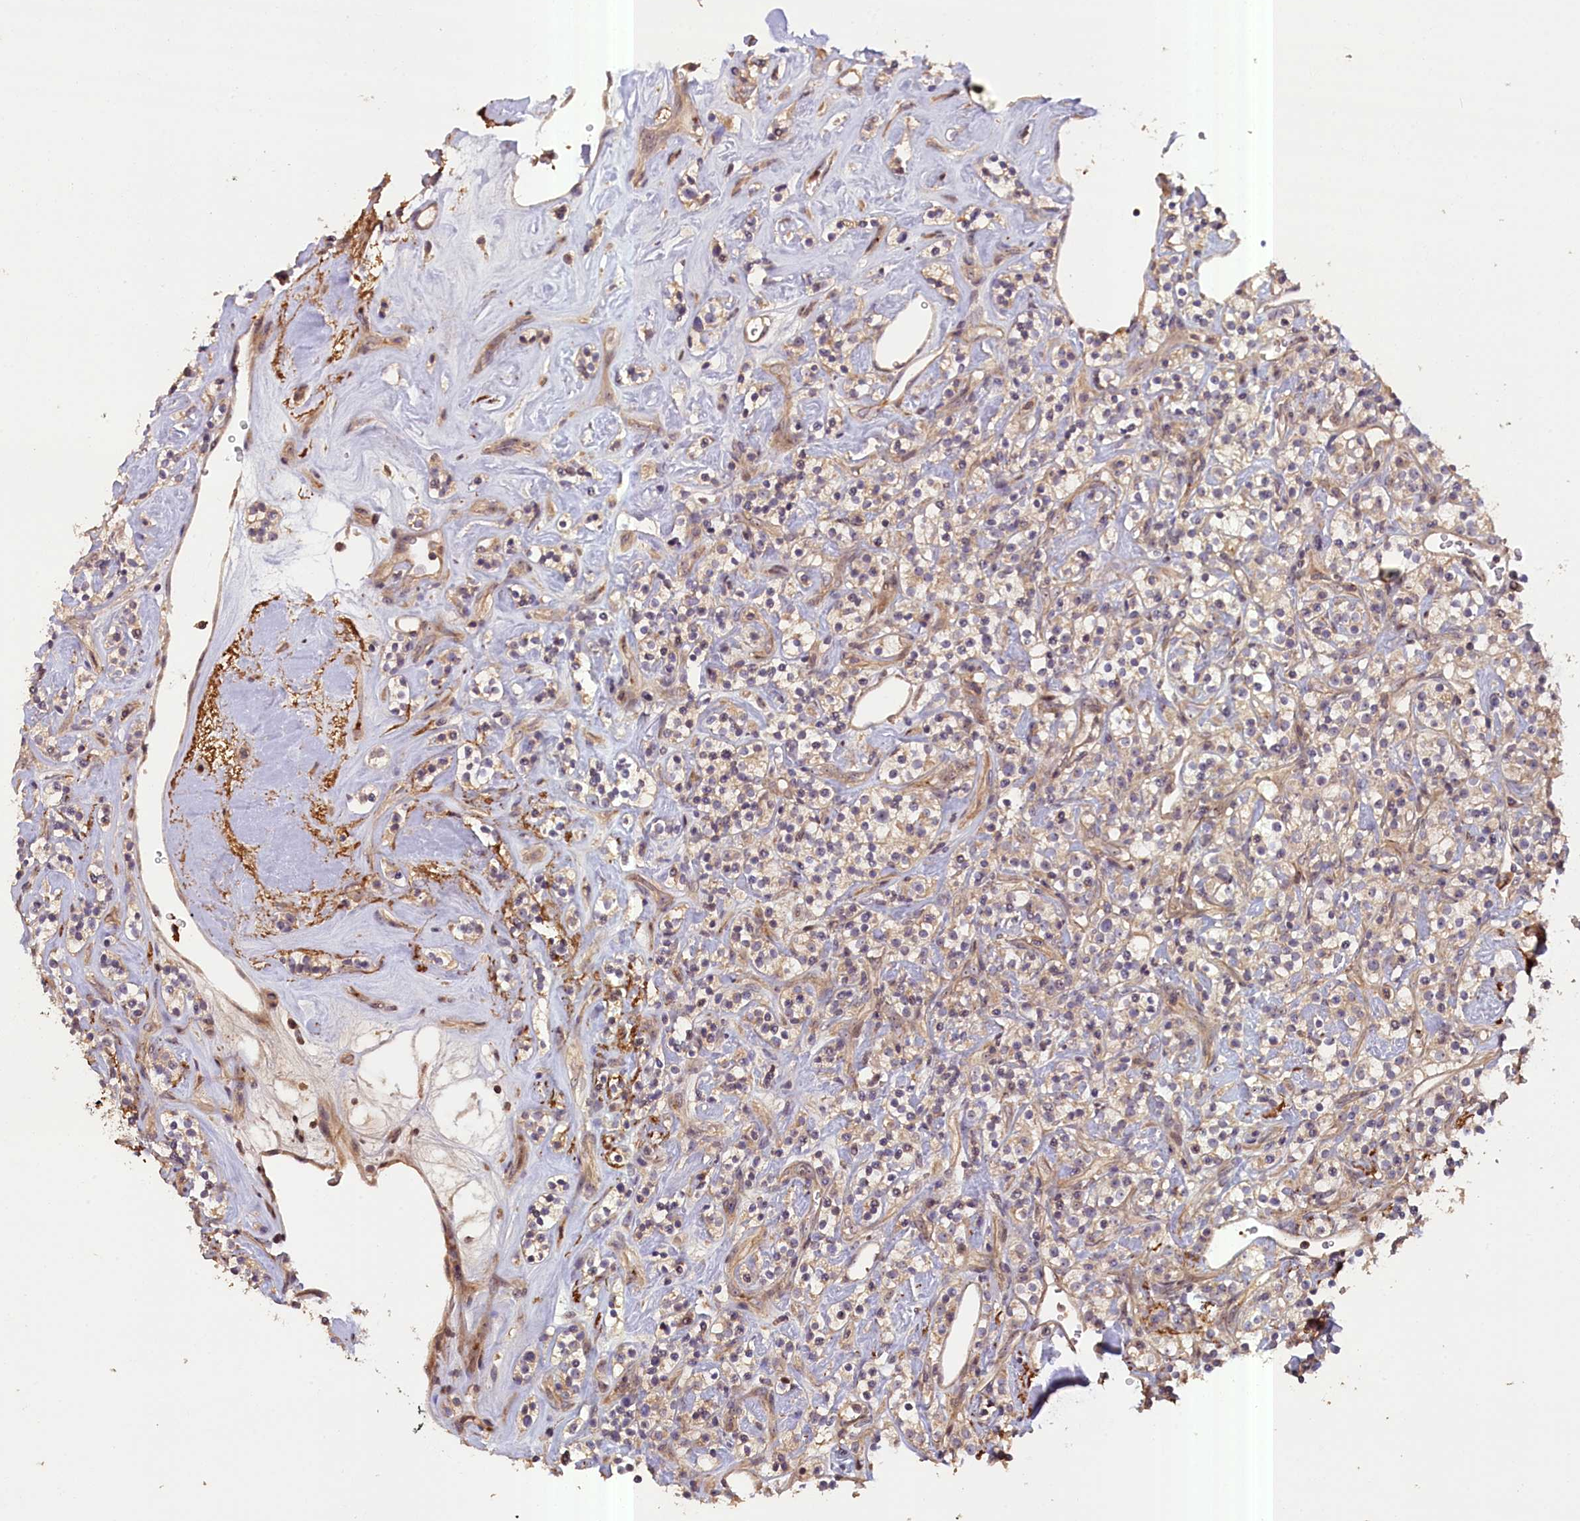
{"staining": {"intensity": "weak", "quantity": "25%-75%", "location": "cytoplasmic/membranous,nuclear"}, "tissue": "renal cancer", "cell_type": "Tumor cells", "image_type": "cancer", "snomed": [{"axis": "morphology", "description": "Adenocarcinoma, NOS"}, {"axis": "topography", "description": "Kidney"}], "caption": "Protein expression analysis of human renal adenocarcinoma reveals weak cytoplasmic/membranous and nuclear staining in approximately 25%-75% of tumor cells. (IHC, brightfield microscopy, high magnification).", "gene": "FUZ", "patient": {"sex": "male", "age": 77}}